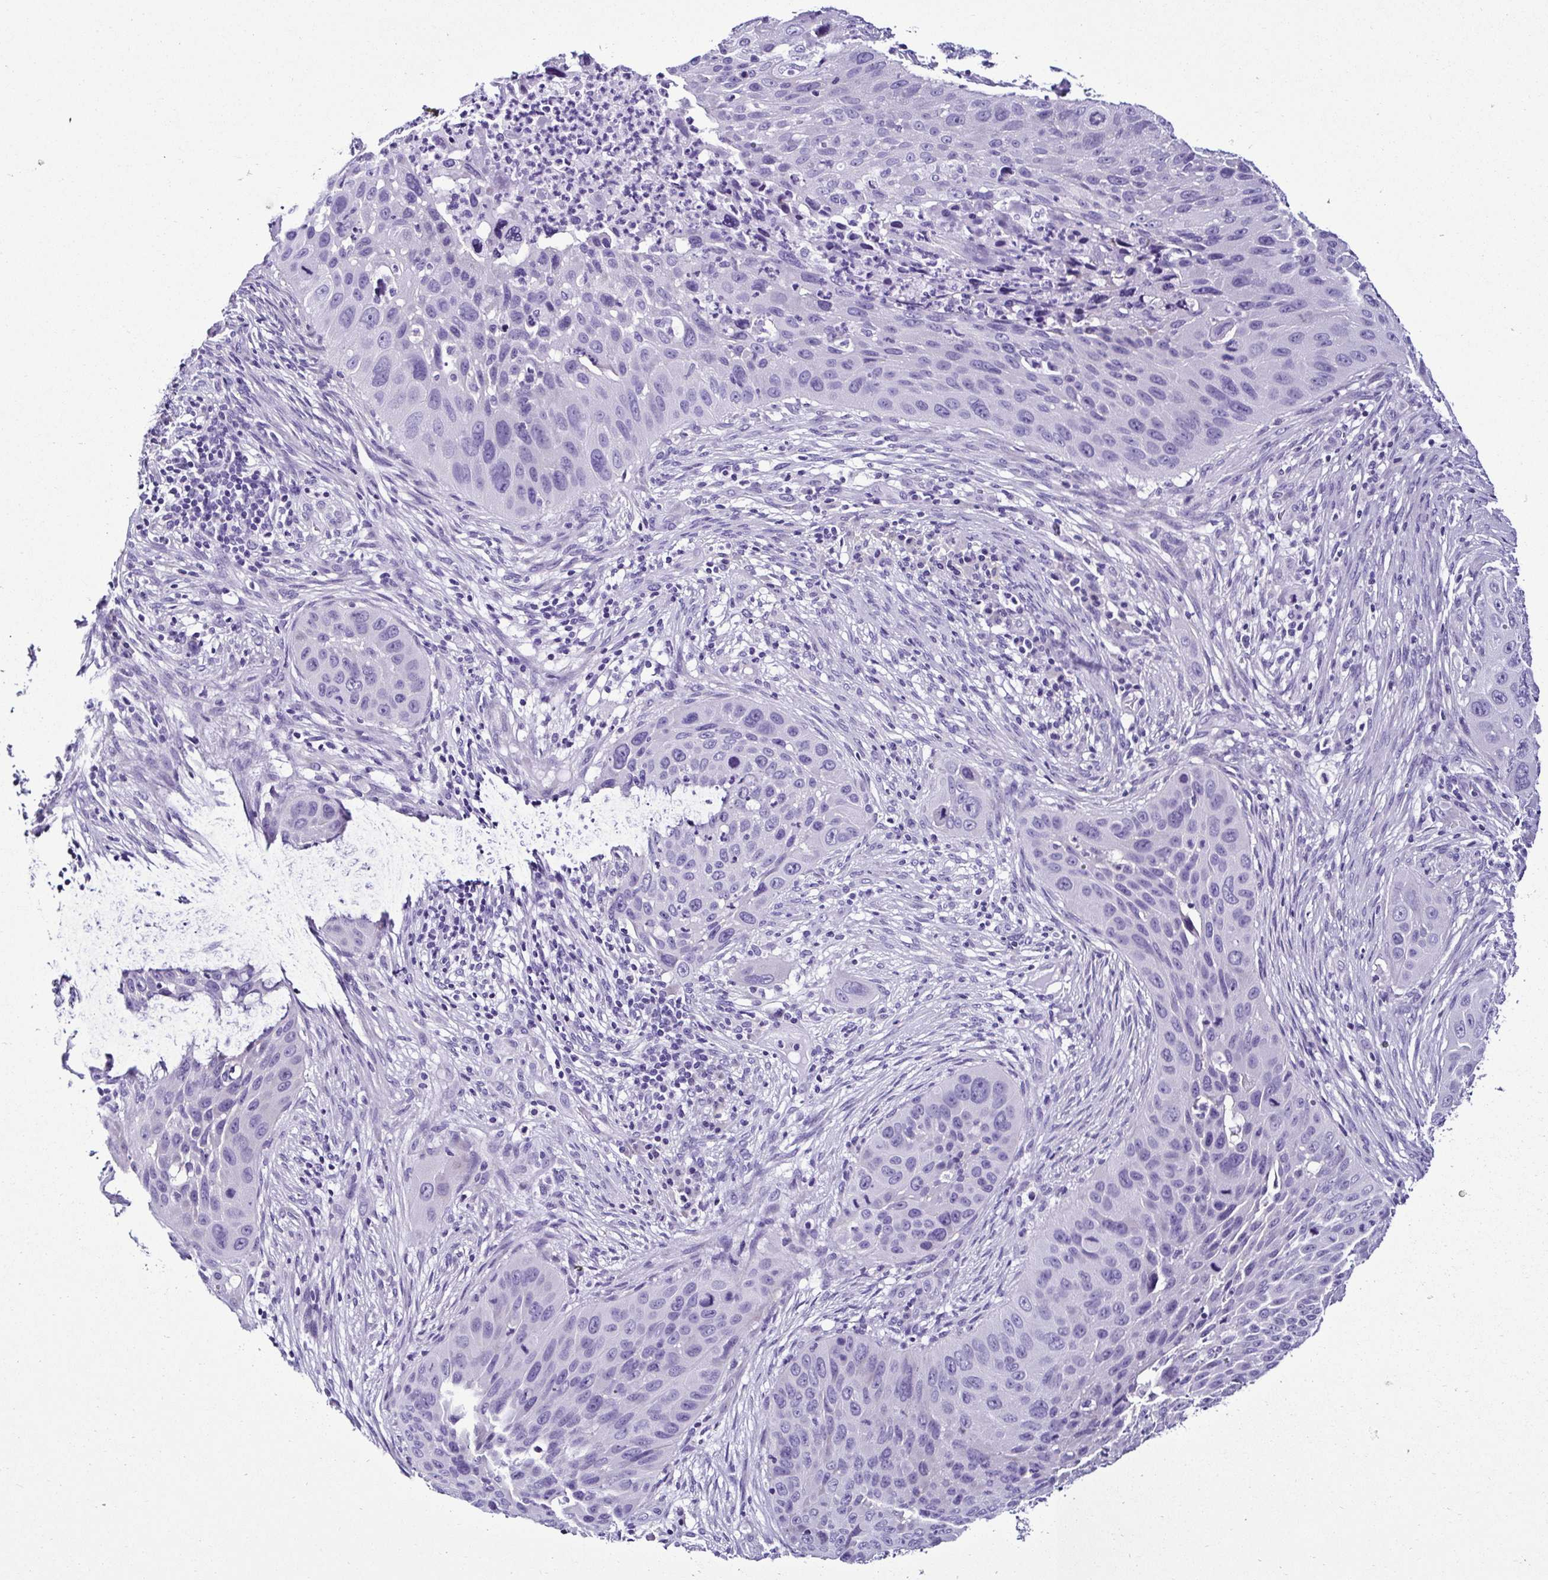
{"staining": {"intensity": "negative", "quantity": "none", "location": "none"}, "tissue": "lung cancer", "cell_type": "Tumor cells", "image_type": "cancer", "snomed": [{"axis": "morphology", "description": "Squamous cell carcinoma, NOS"}, {"axis": "topography", "description": "Lung"}], "caption": "This is an immunohistochemistry (IHC) micrograph of lung squamous cell carcinoma. There is no positivity in tumor cells.", "gene": "SRL", "patient": {"sex": "male", "age": 63}}